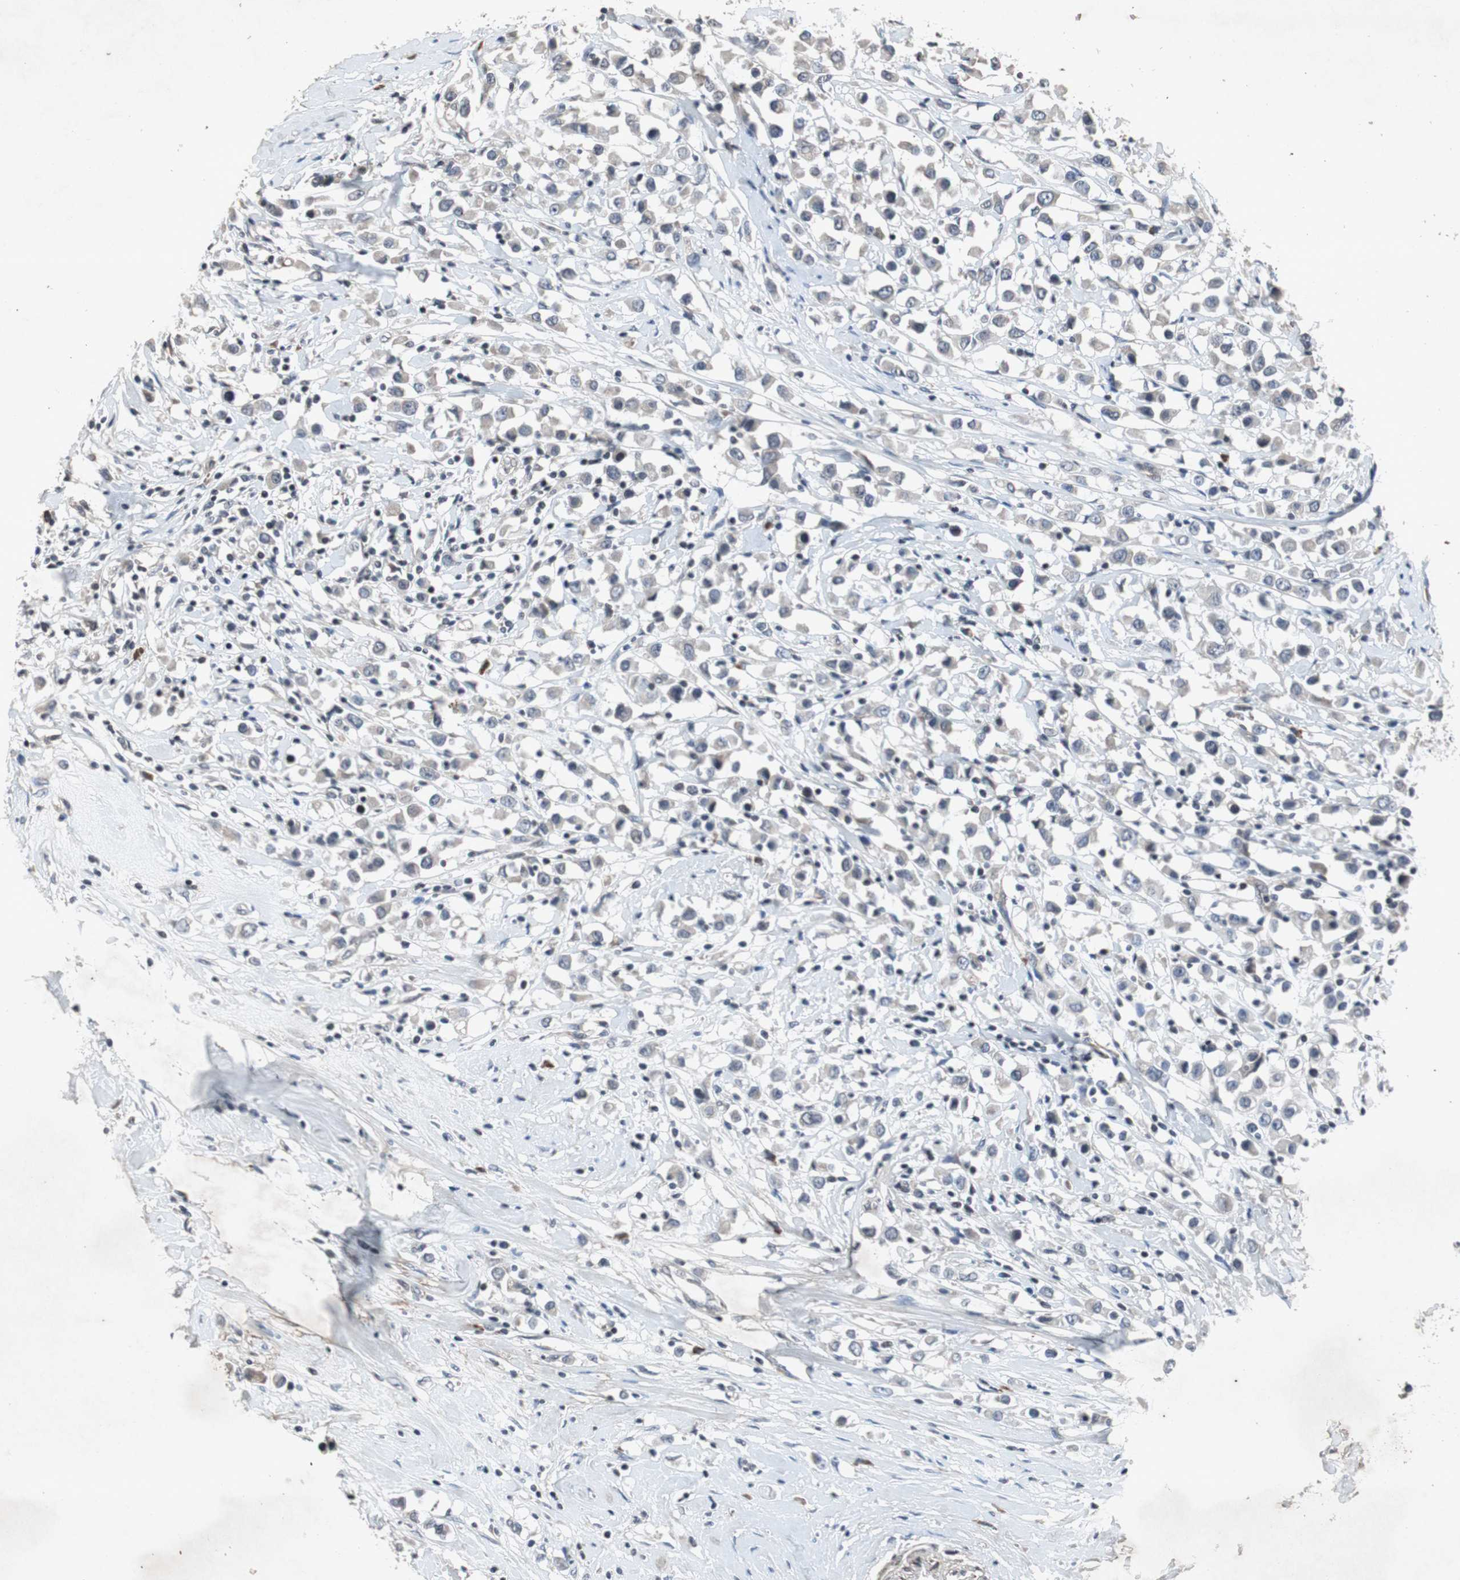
{"staining": {"intensity": "negative", "quantity": "none", "location": "none"}, "tissue": "breast cancer", "cell_type": "Tumor cells", "image_type": "cancer", "snomed": [{"axis": "morphology", "description": "Duct carcinoma"}, {"axis": "topography", "description": "Breast"}], "caption": "Protein analysis of invasive ductal carcinoma (breast) exhibits no significant positivity in tumor cells. The staining is performed using DAB (3,3'-diaminobenzidine) brown chromogen with nuclei counter-stained in using hematoxylin.", "gene": "CRADD", "patient": {"sex": "female", "age": 61}}